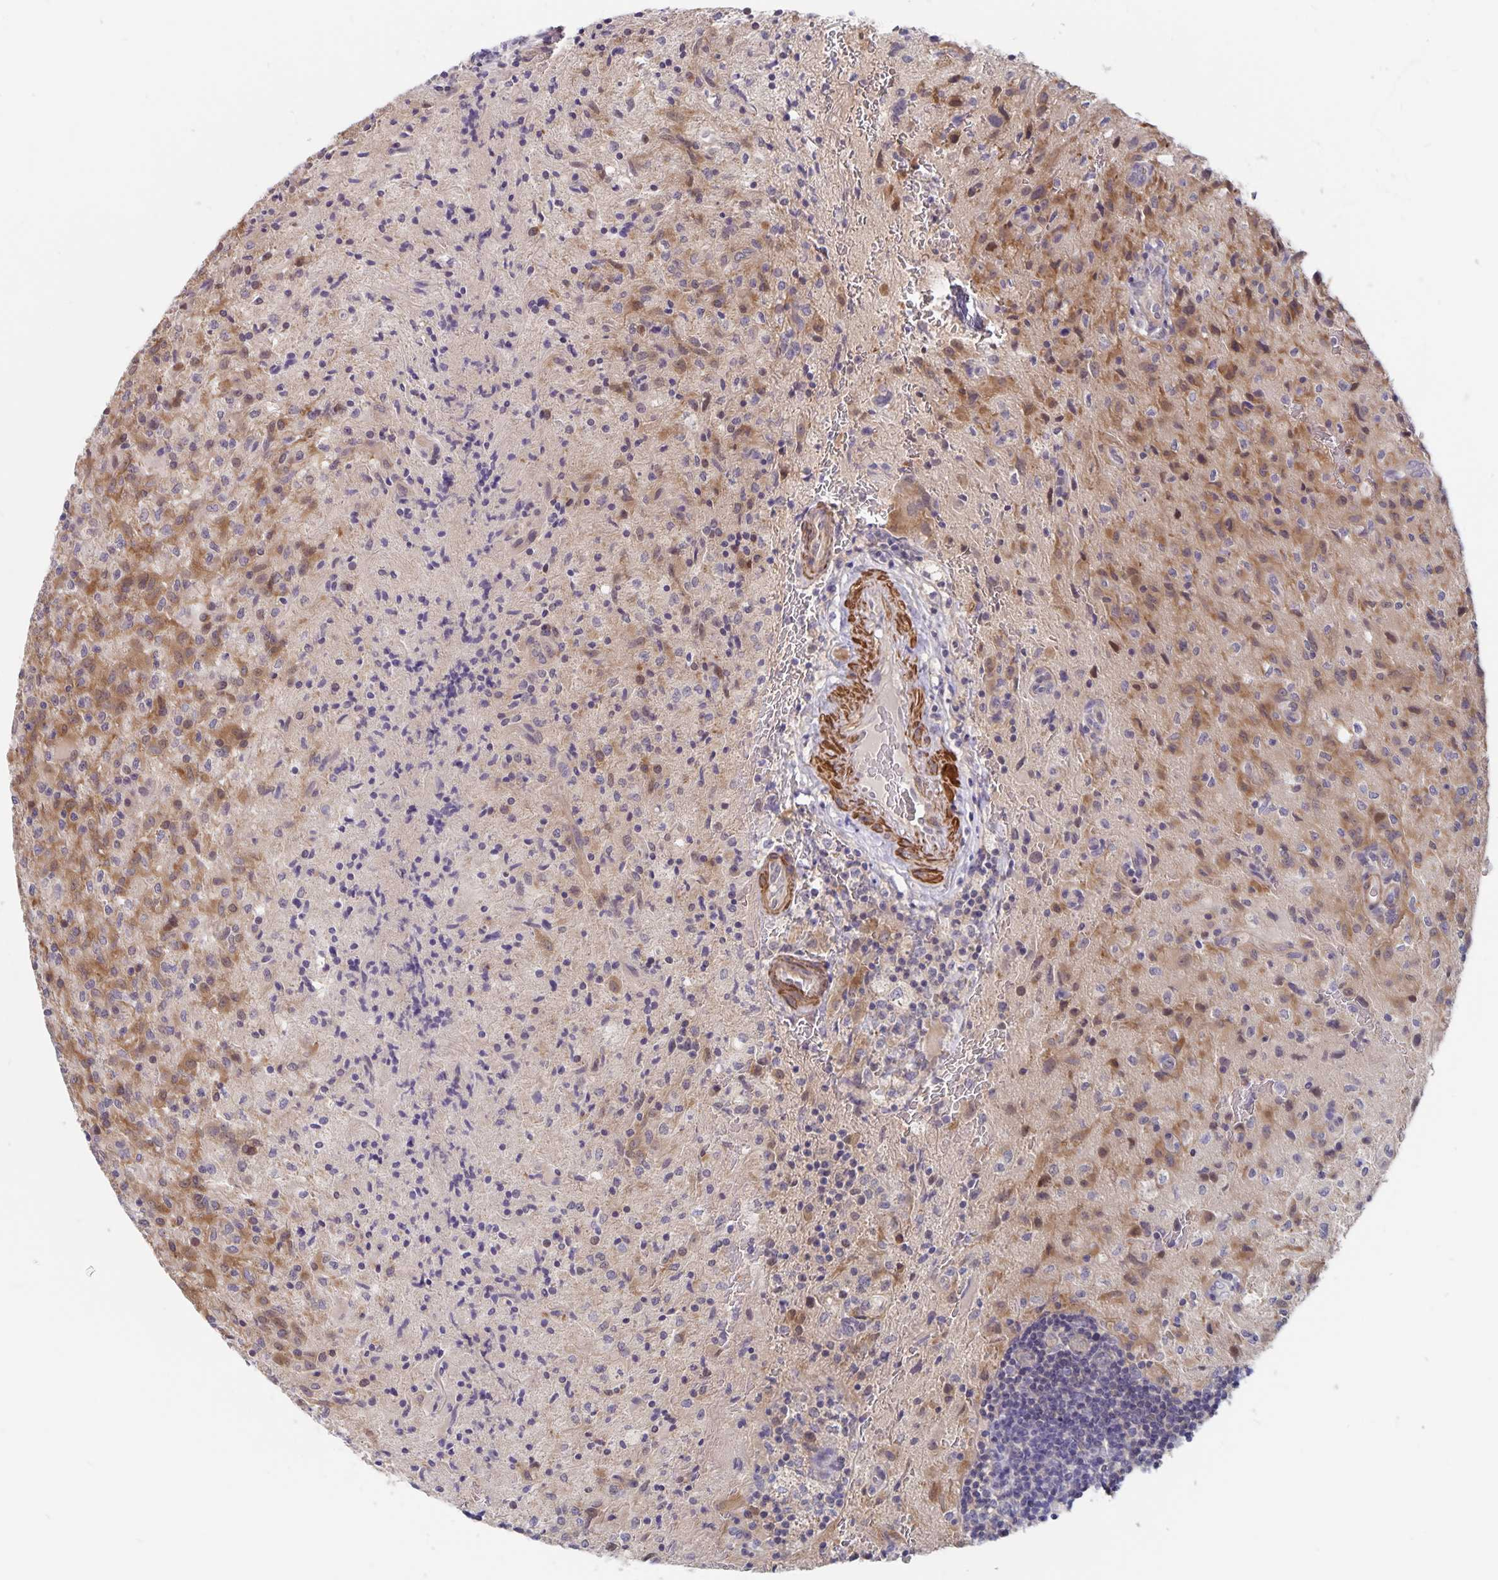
{"staining": {"intensity": "moderate", "quantity": "25%-75%", "location": "cytoplasmic/membranous,nuclear"}, "tissue": "glioma", "cell_type": "Tumor cells", "image_type": "cancer", "snomed": [{"axis": "morphology", "description": "Glioma, malignant, High grade"}, {"axis": "topography", "description": "Brain"}], "caption": "Protein analysis of high-grade glioma (malignant) tissue exhibits moderate cytoplasmic/membranous and nuclear positivity in about 25%-75% of tumor cells.", "gene": "BAG6", "patient": {"sex": "male", "age": 68}}